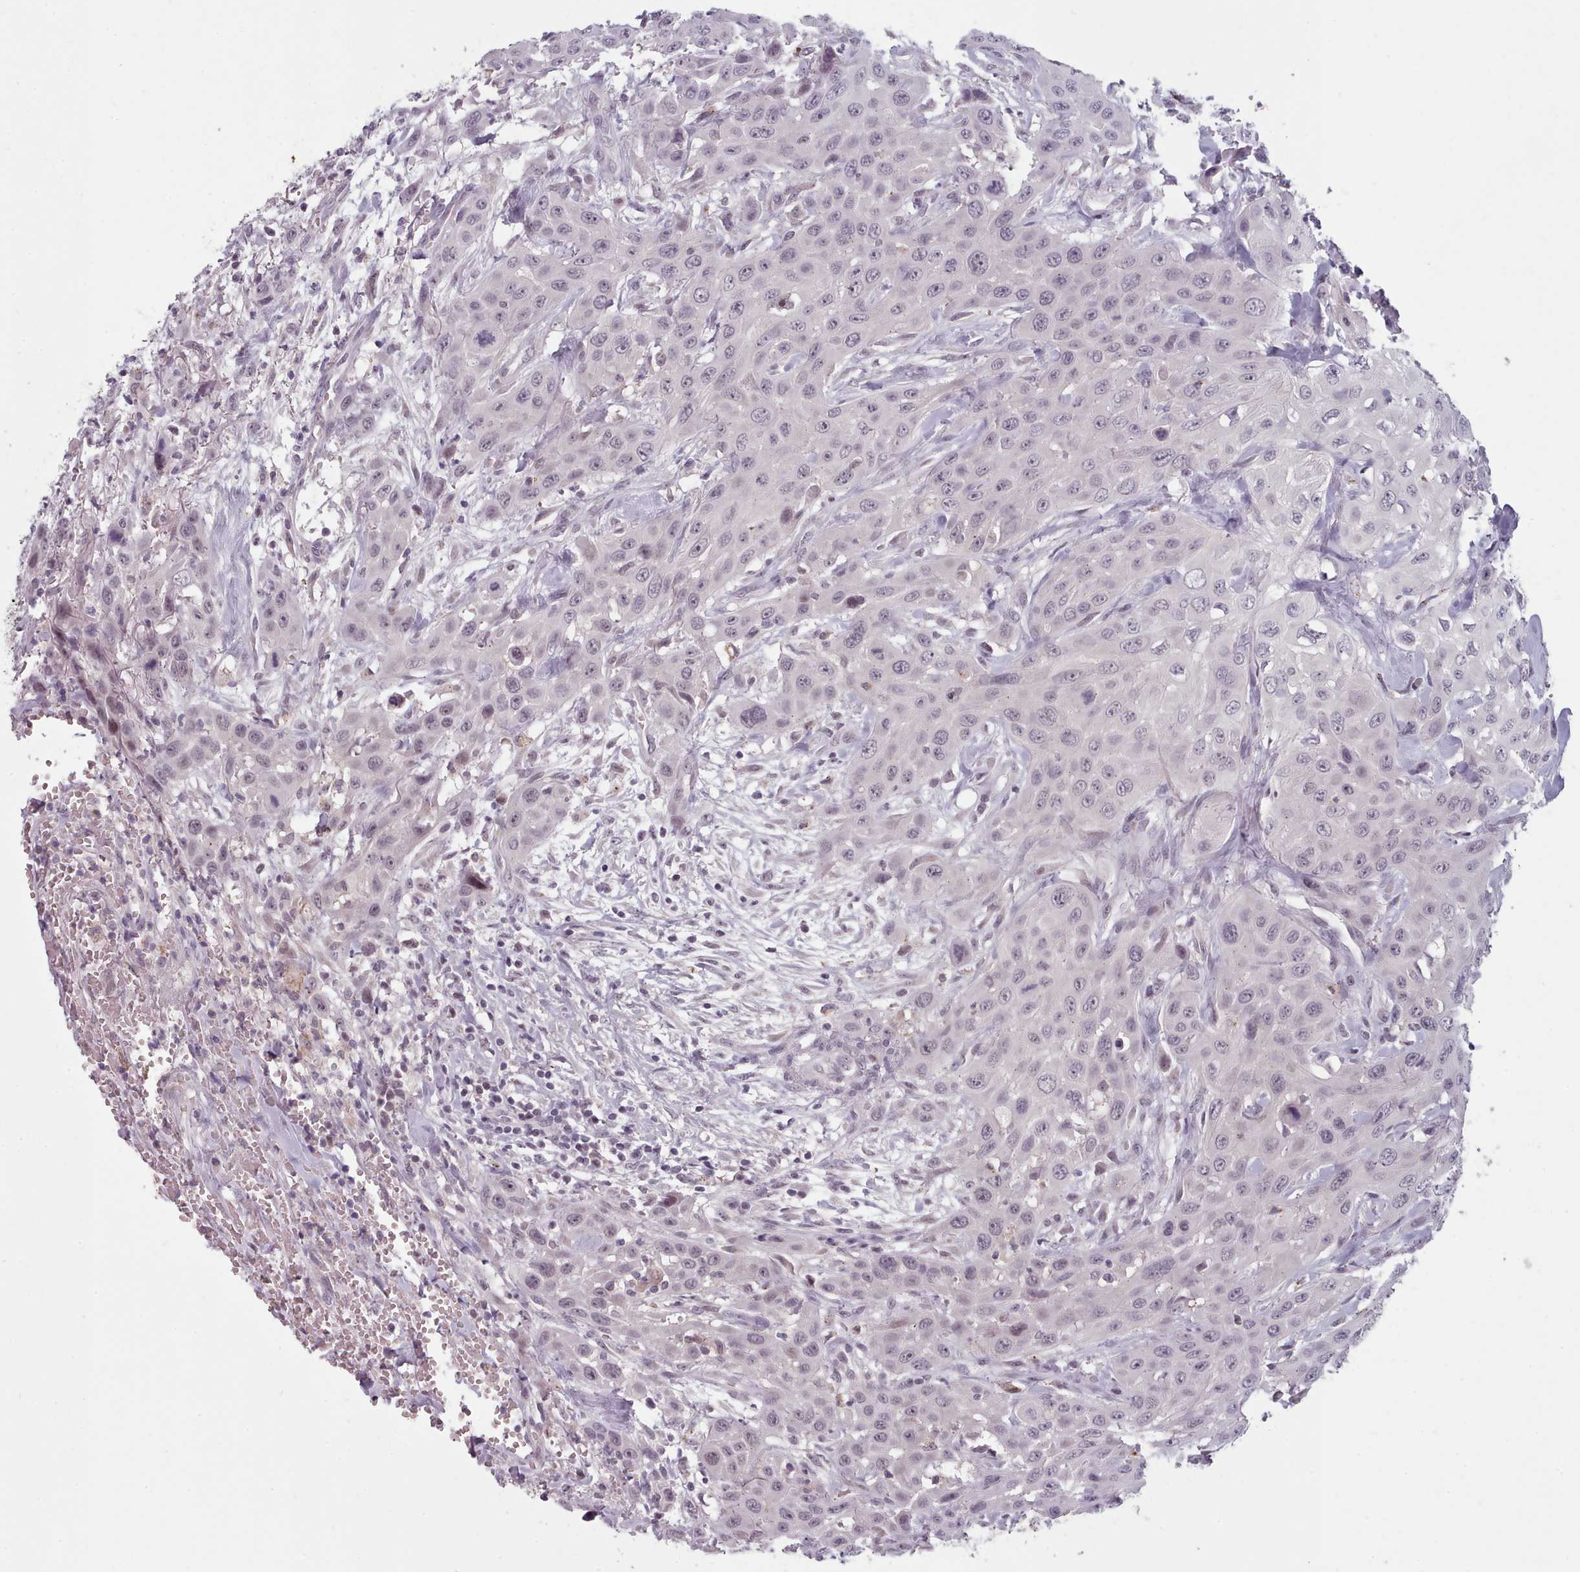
{"staining": {"intensity": "weak", "quantity": "<25%", "location": "nuclear"}, "tissue": "head and neck cancer", "cell_type": "Tumor cells", "image_type": "cancer", "snomed": [{"axis": "morphology", "description": "Squamous cell carcinoma, NOS"}, {"axis": "topography", "description": "Head-Neck"}], "caption": "This is an IHC micrograph of head and neck cancer (squamous cell carcinoma). There is no staining in tumor cells.", "gene": "PBX4", "patient": {"sex": "male", "age": 81}}